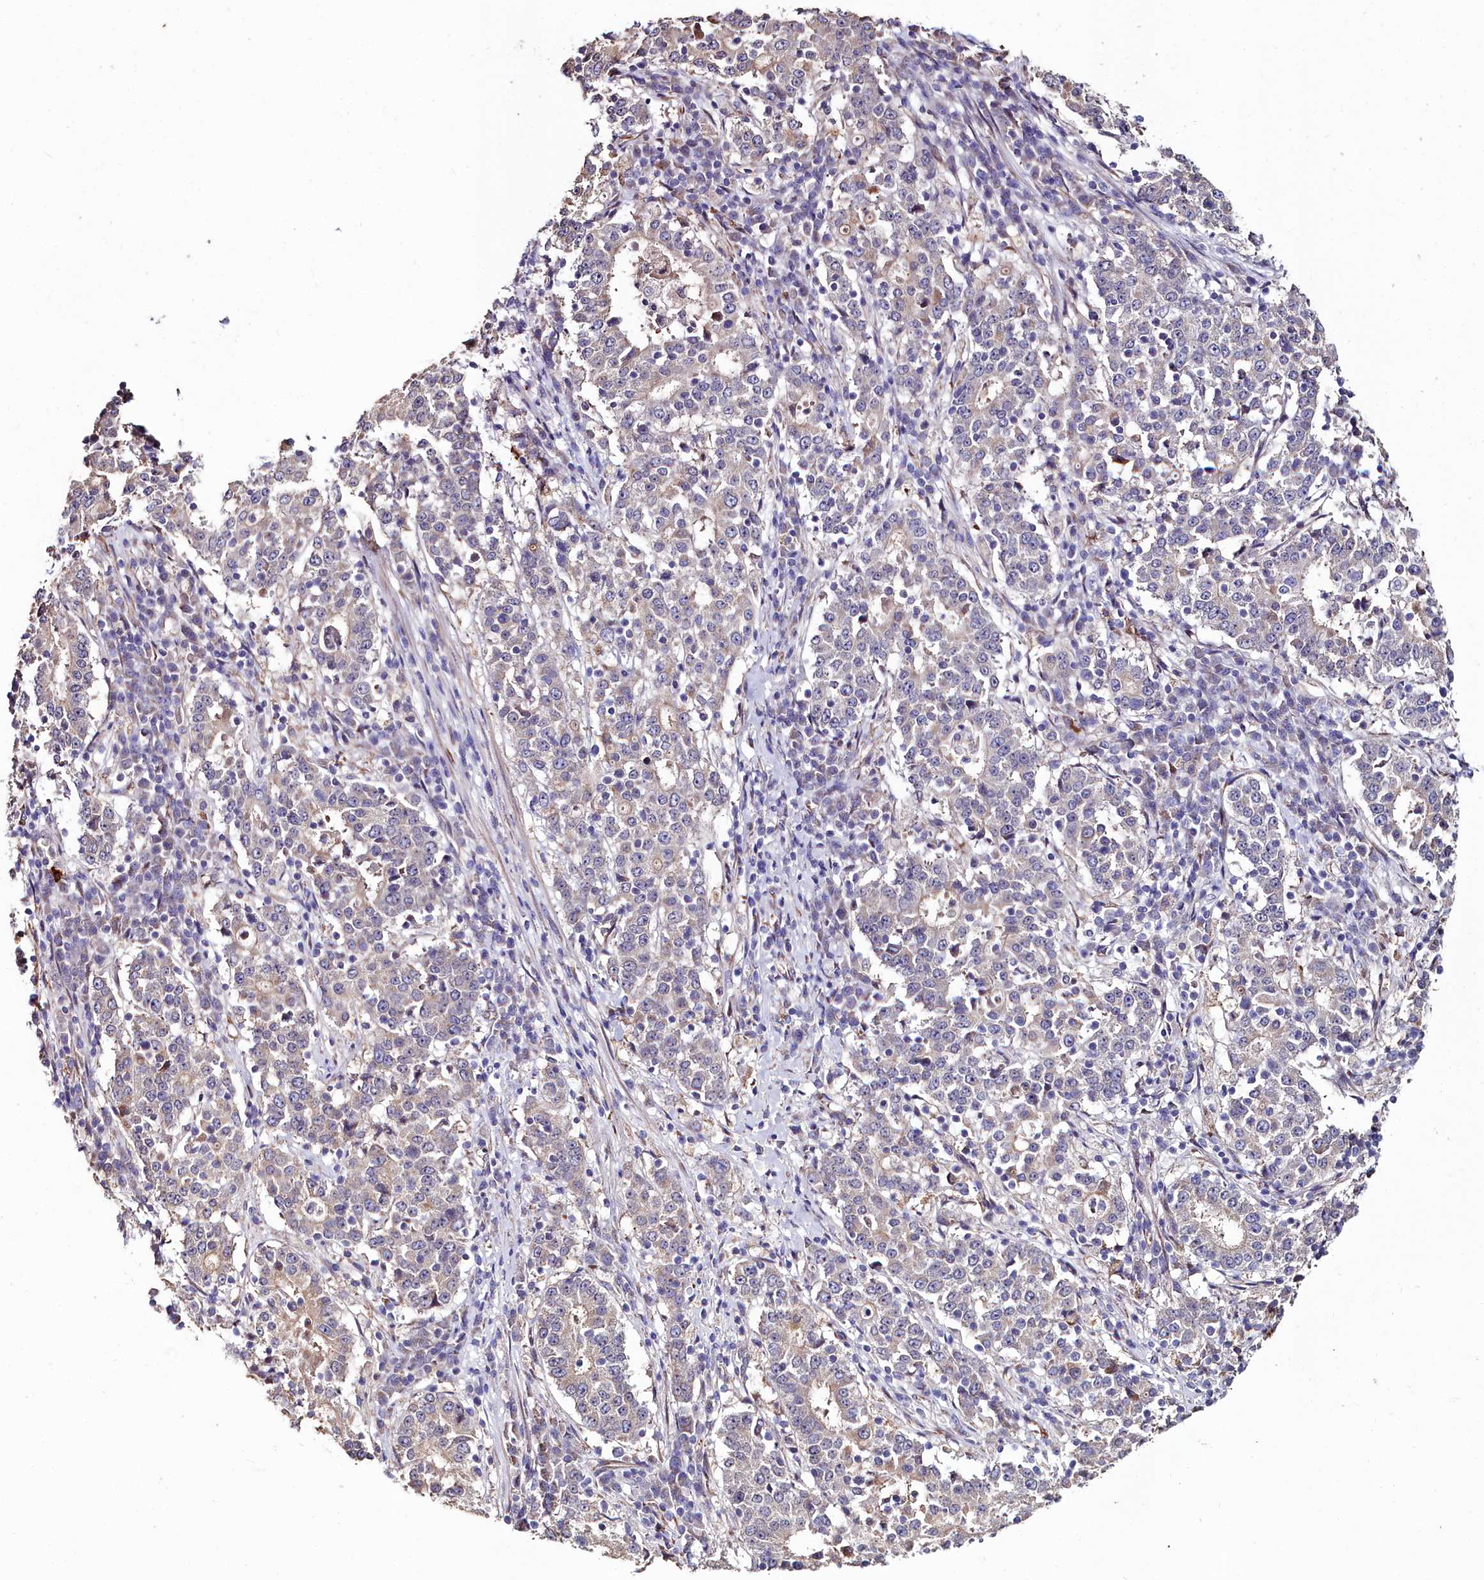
{"staining": {"intensity": "weak", "quantity": "<25%", "location": "cytoplasmic/membranous"}, "tissue": "stomach cancer", "cell_type": "Tumor cells", "image_type": "cancer", "snomed": [{"axis": "morphology", "description": "Adenocarcinoma, NOS"}, {"axis": "topography", "description": "Stomach"}], "caption": "Micrograph shows no protein staining in tumor cells of adenocarcinoma (stomach) tissue.", "gene": "C4orf19", "patient": {"sex": "male", "age": 59}}